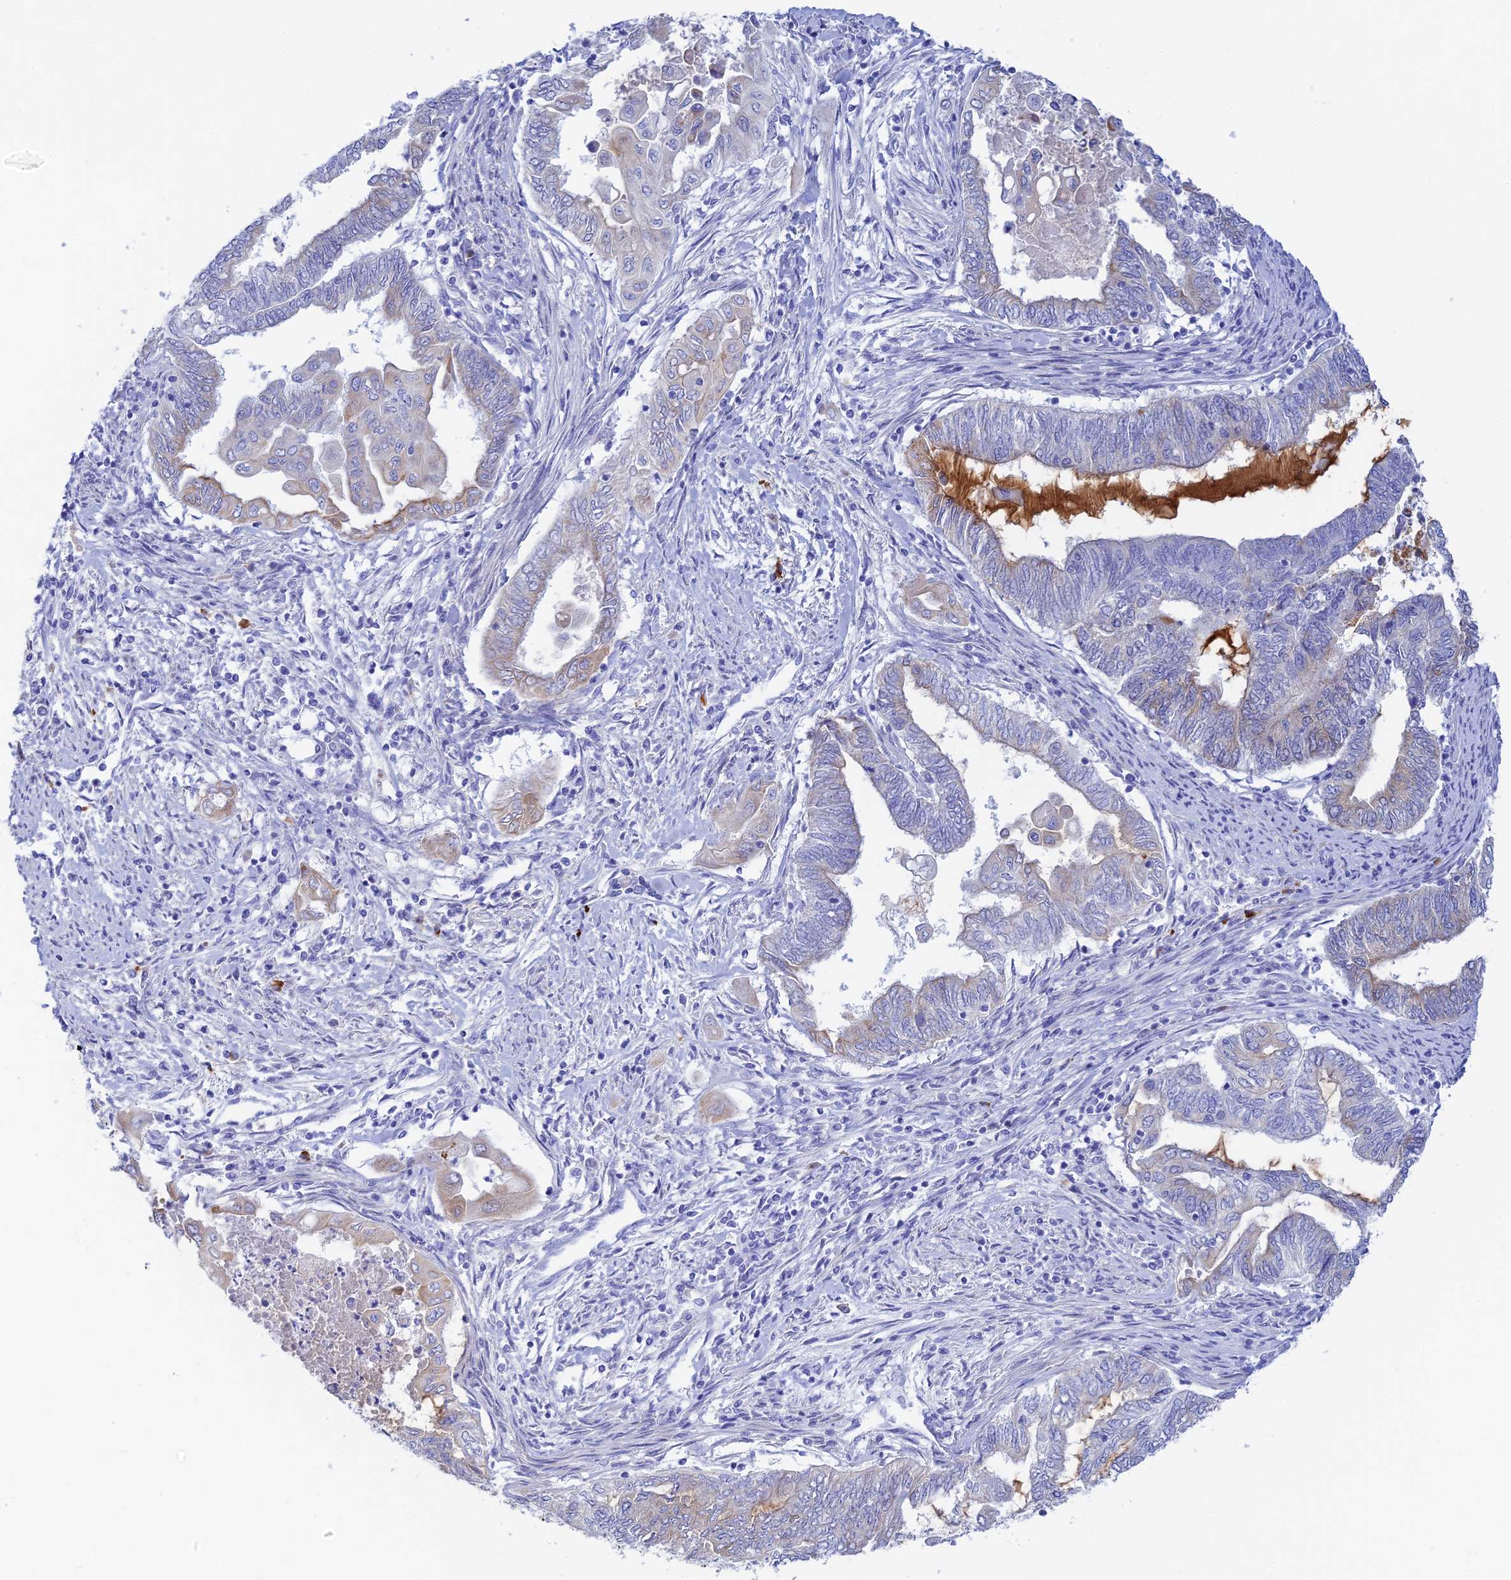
{"staining": {"intensity": "weak", "quantity": "<25%", "location": "cytoplasmic/membranous"}, "tissue": "endometrial cancer", "cell_type": "Tumor cells", "image_type": "cancer", "snomed": [{"axis": "morphology", "description": "Adenocarcinoma, NOS"}, {"axis": "topography", "description": "Uterus"}, {"axis": "topography", "description": "Endometrium"}], "caption": "IHC image of human endometrial cancer (adenocarcinoma) stained for a protein (brown), which demonstrates no expression in tumor cells. Brightfield microscopy of IHC stained with DAB (brown) and hematoxylin (blue), captured at high magnification.", "gene": "CEP152", "patient": {"sex": "female", "age": 70}}